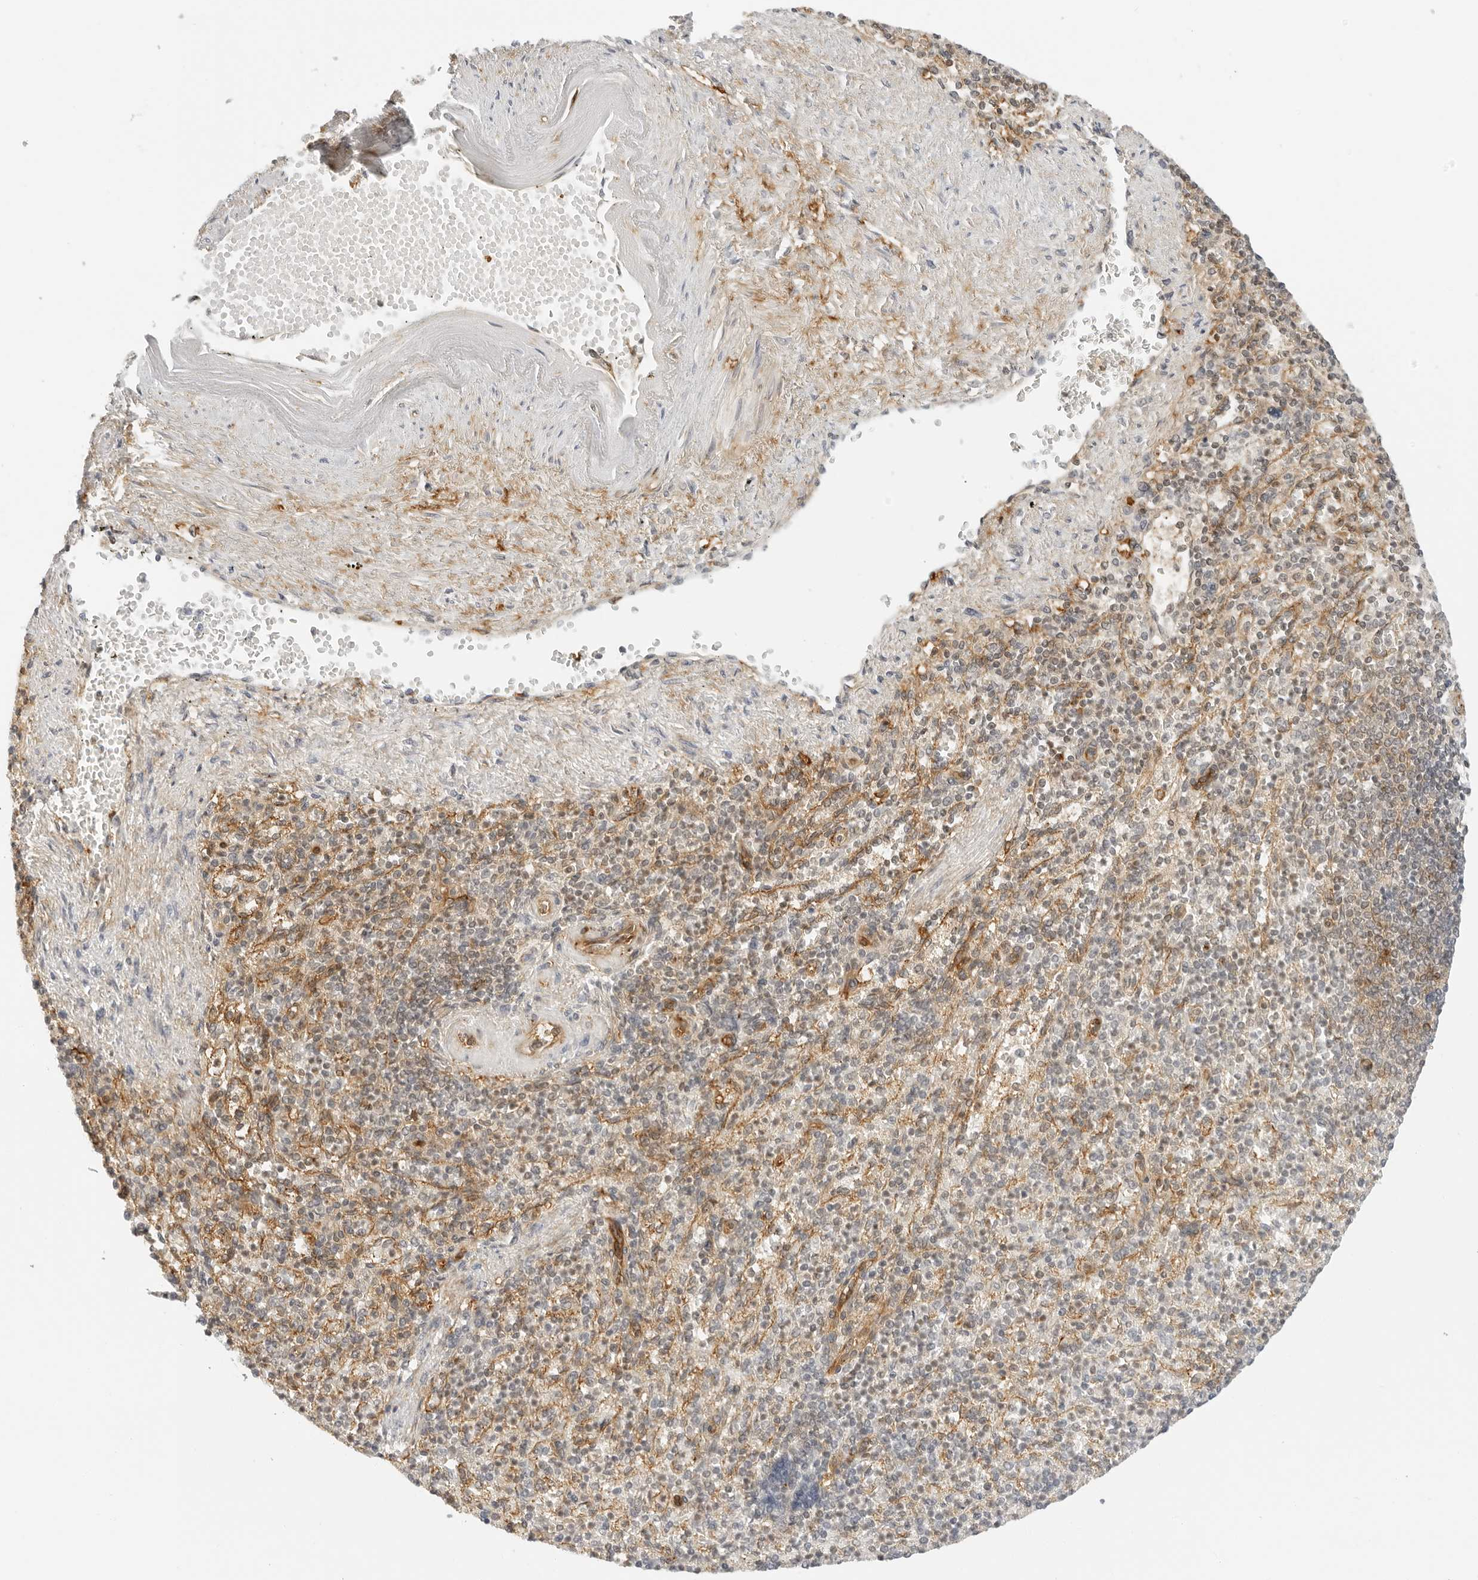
{"staining": {"intensity": "weak", "quantity": "<25%", "location": "cytoplasmic/membranous"}, "tissue": "spleen", "cell_type": "Cells in red pulp", "image_type": "normal", "snomed": [{"axis": "morphology", "description": "Normal tissue, NOS"}, {"axis": "topography", "description": "Spleen"}], "caption": "The IHC photomicrograph has no significant expression in cells in red pulp of spleen. The staining is performed using DAB brown chromogen with nuclei counter-stained in using hematoxylin.", "gene": "OSCP1", "patient": {"sex": "female", "age": 74}}